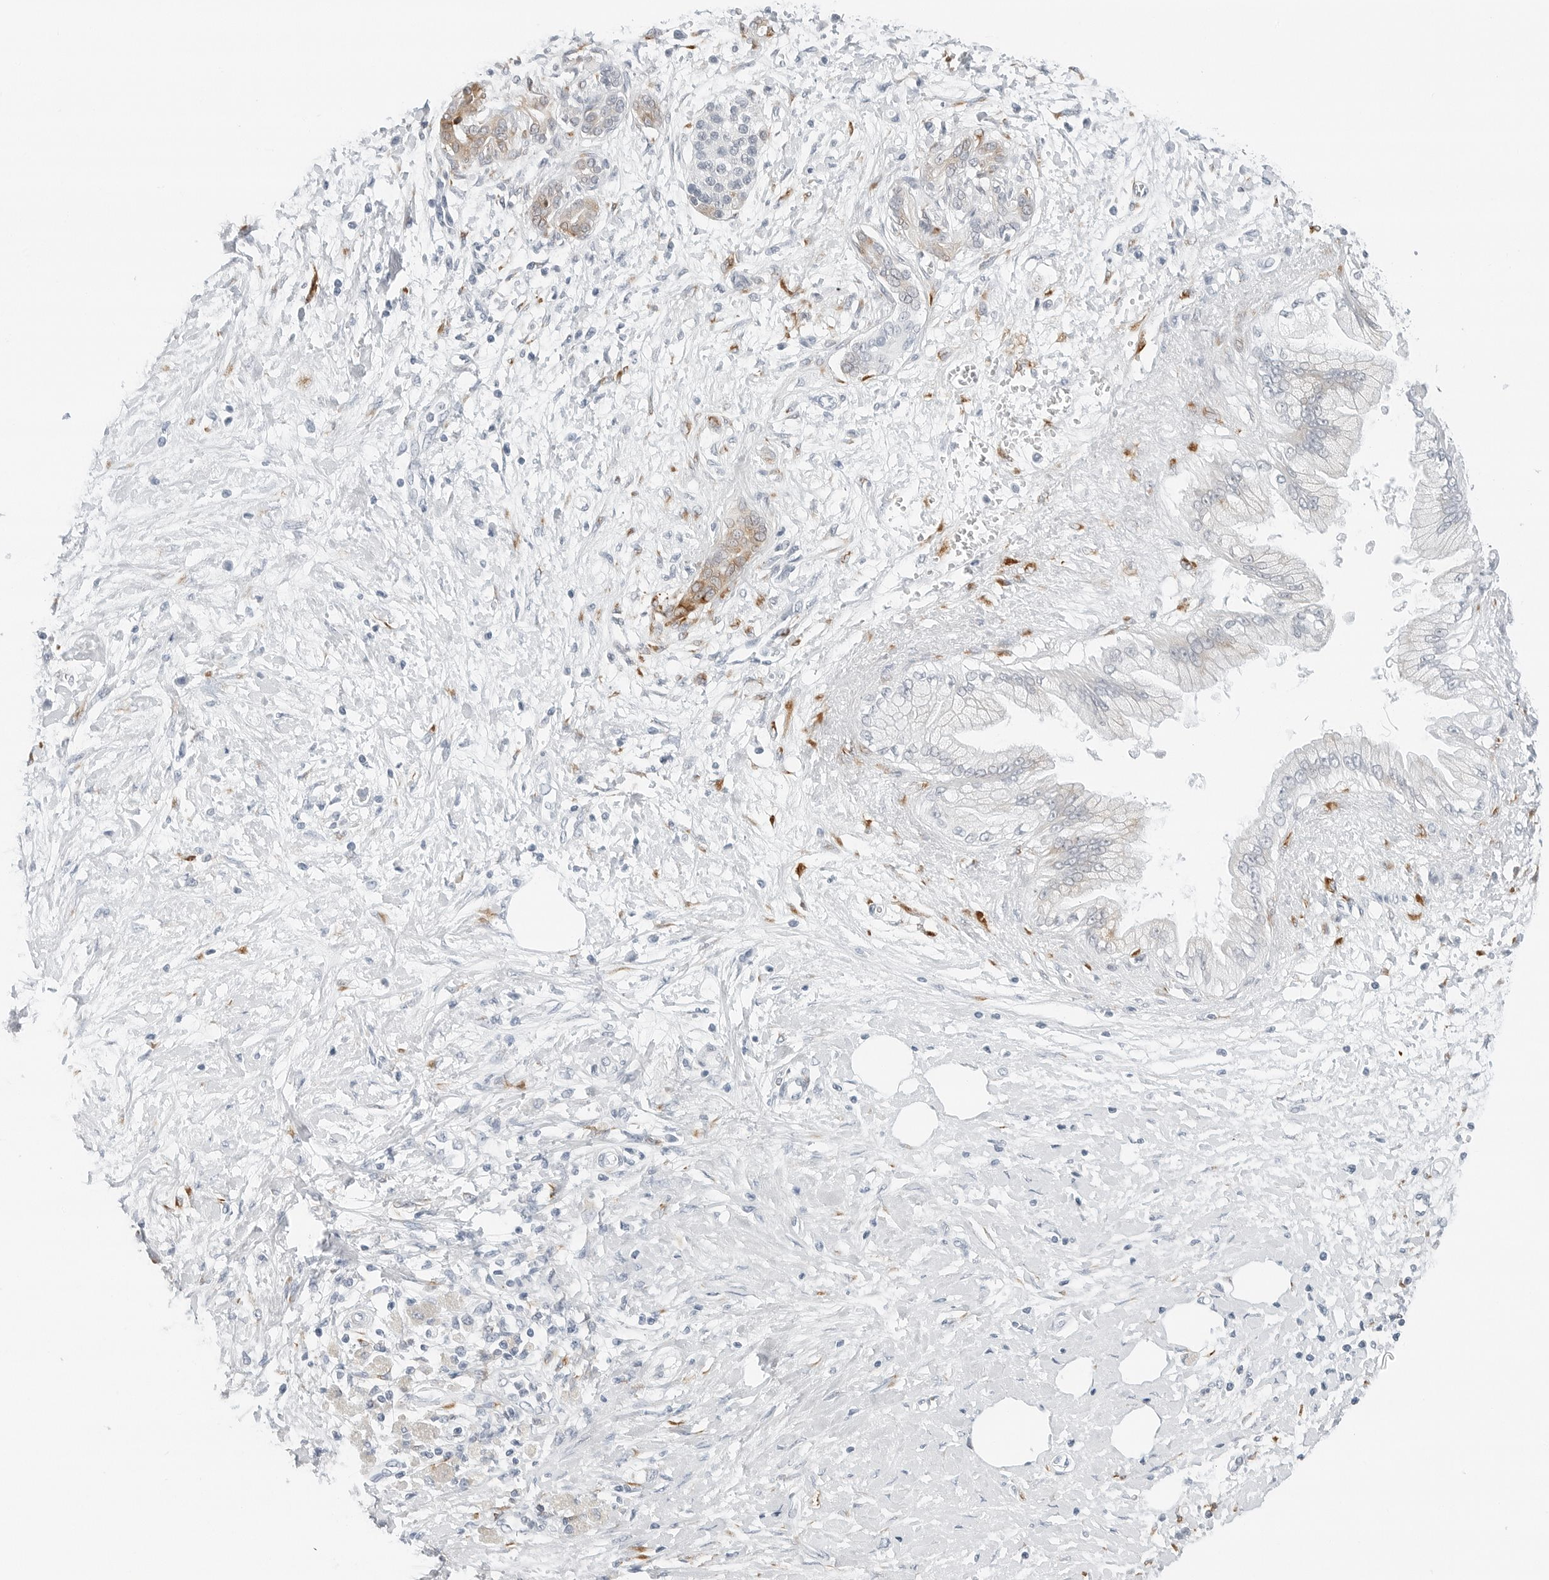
{"staining": {"intensity": "negative", "quantity": "none", "location": "none"}, "tissue": "pancreatic cancer", "cell_type": "Tumor cells", "image_type": "cancer", "snomed": [{"axis": "morphology", "description": "Adenocarcinoma, NOS"}, {"axis": "topography", "description": "Pancreas"}], "caption": "IHC of pancreatic cancer exhibits no positivity in tumor cells.", "gene": "P4HA2", "patient": {"sex": "male", "age": 58}}